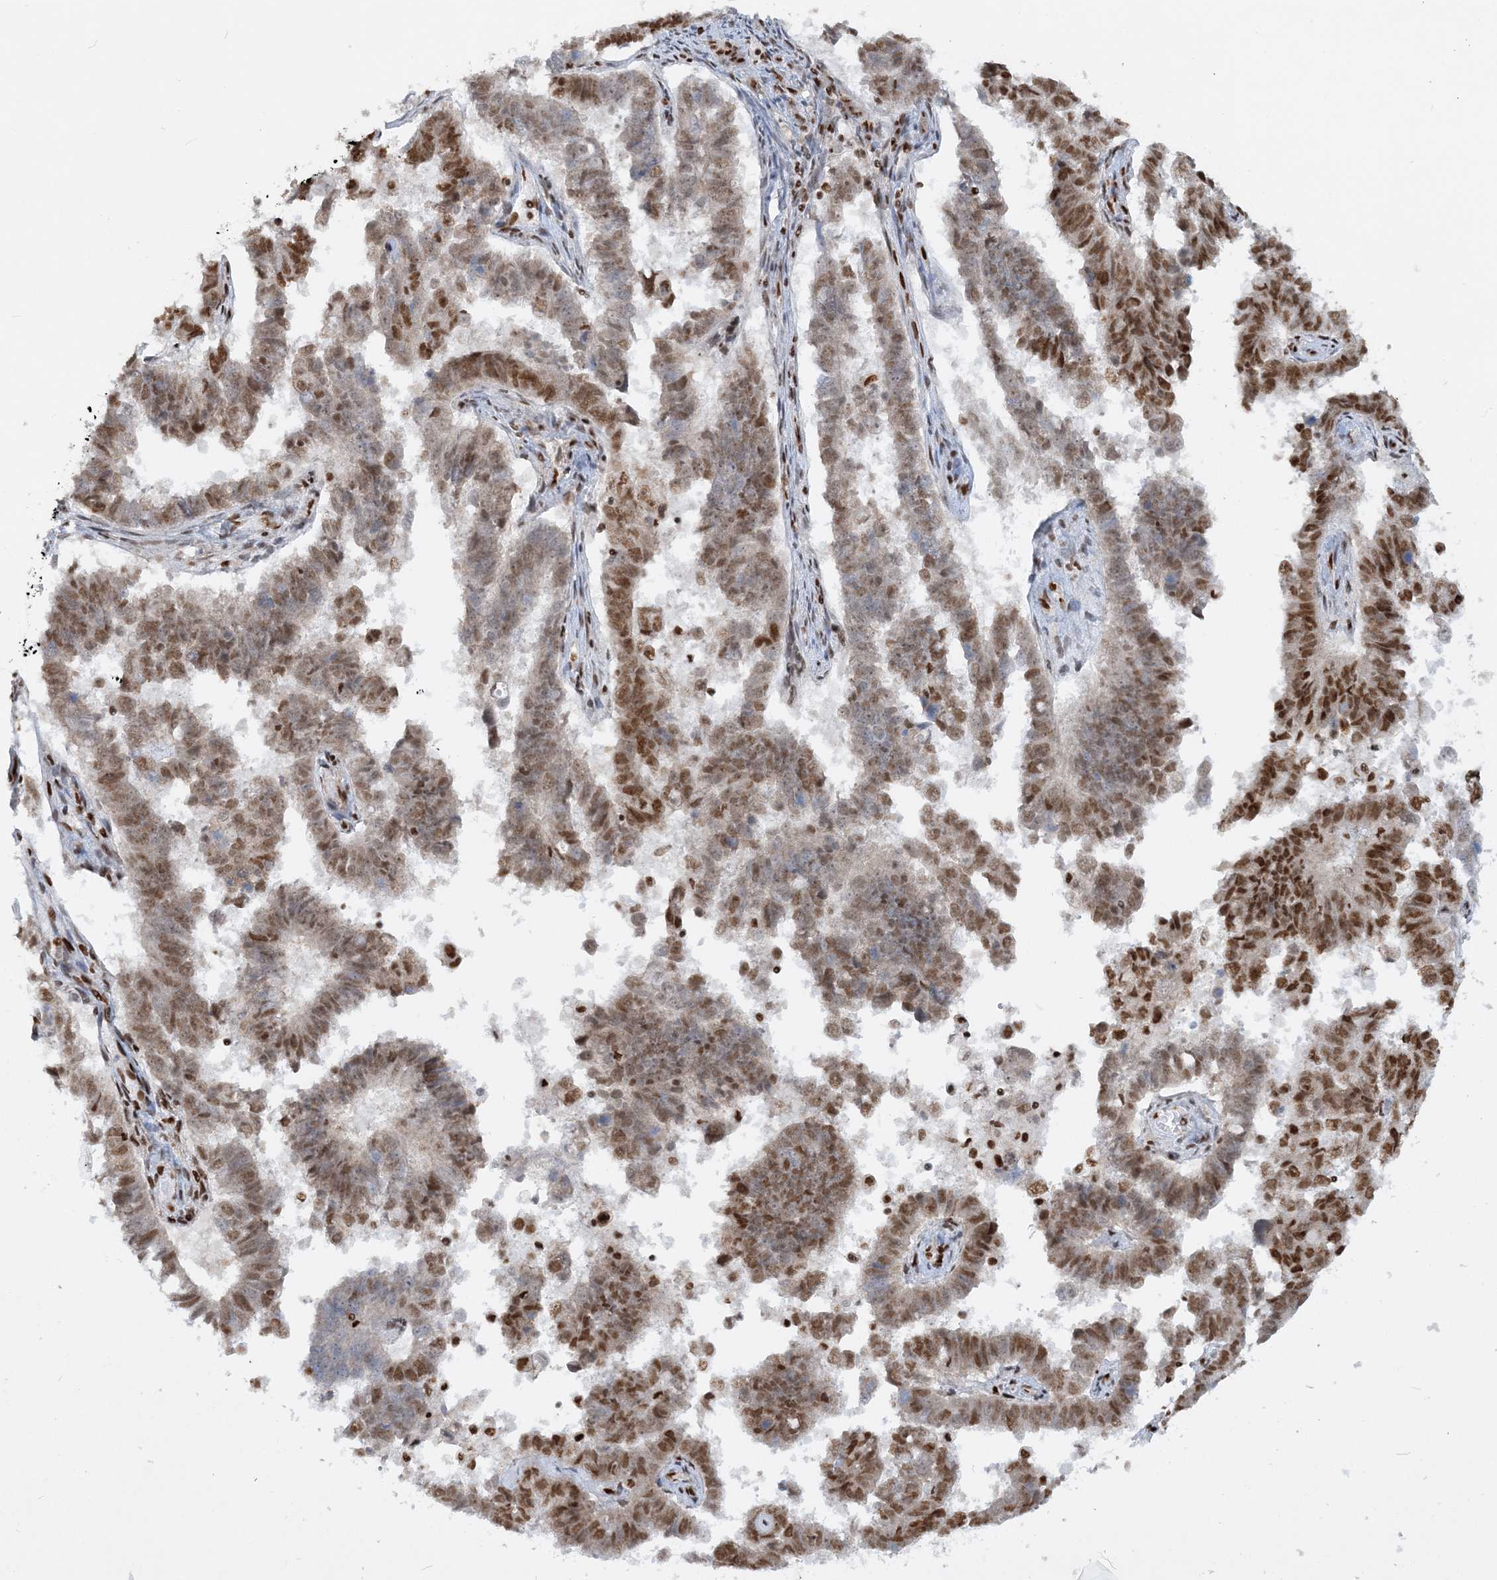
{"staining": {"intensity": "moderate", "quantity": ">75%", "location": "nuclear"}, "tissue": "endometrial cancer", "cell_type": "Tumor cells", "image_type": "cancer", "snomed": [{"axis": "morphology", "description": "Adenocarcinoma, NOS"}, {"axis": "topography", "description": "Endometrium"}], "caption": "Adenocarcinoma (endometrial) stained for a protein (brown) exhibits moderate nuclear positive expression in approximately >75% of tumor cells.", "gene": "DELE1", "patient": {"sex": "female", "age": 75}}